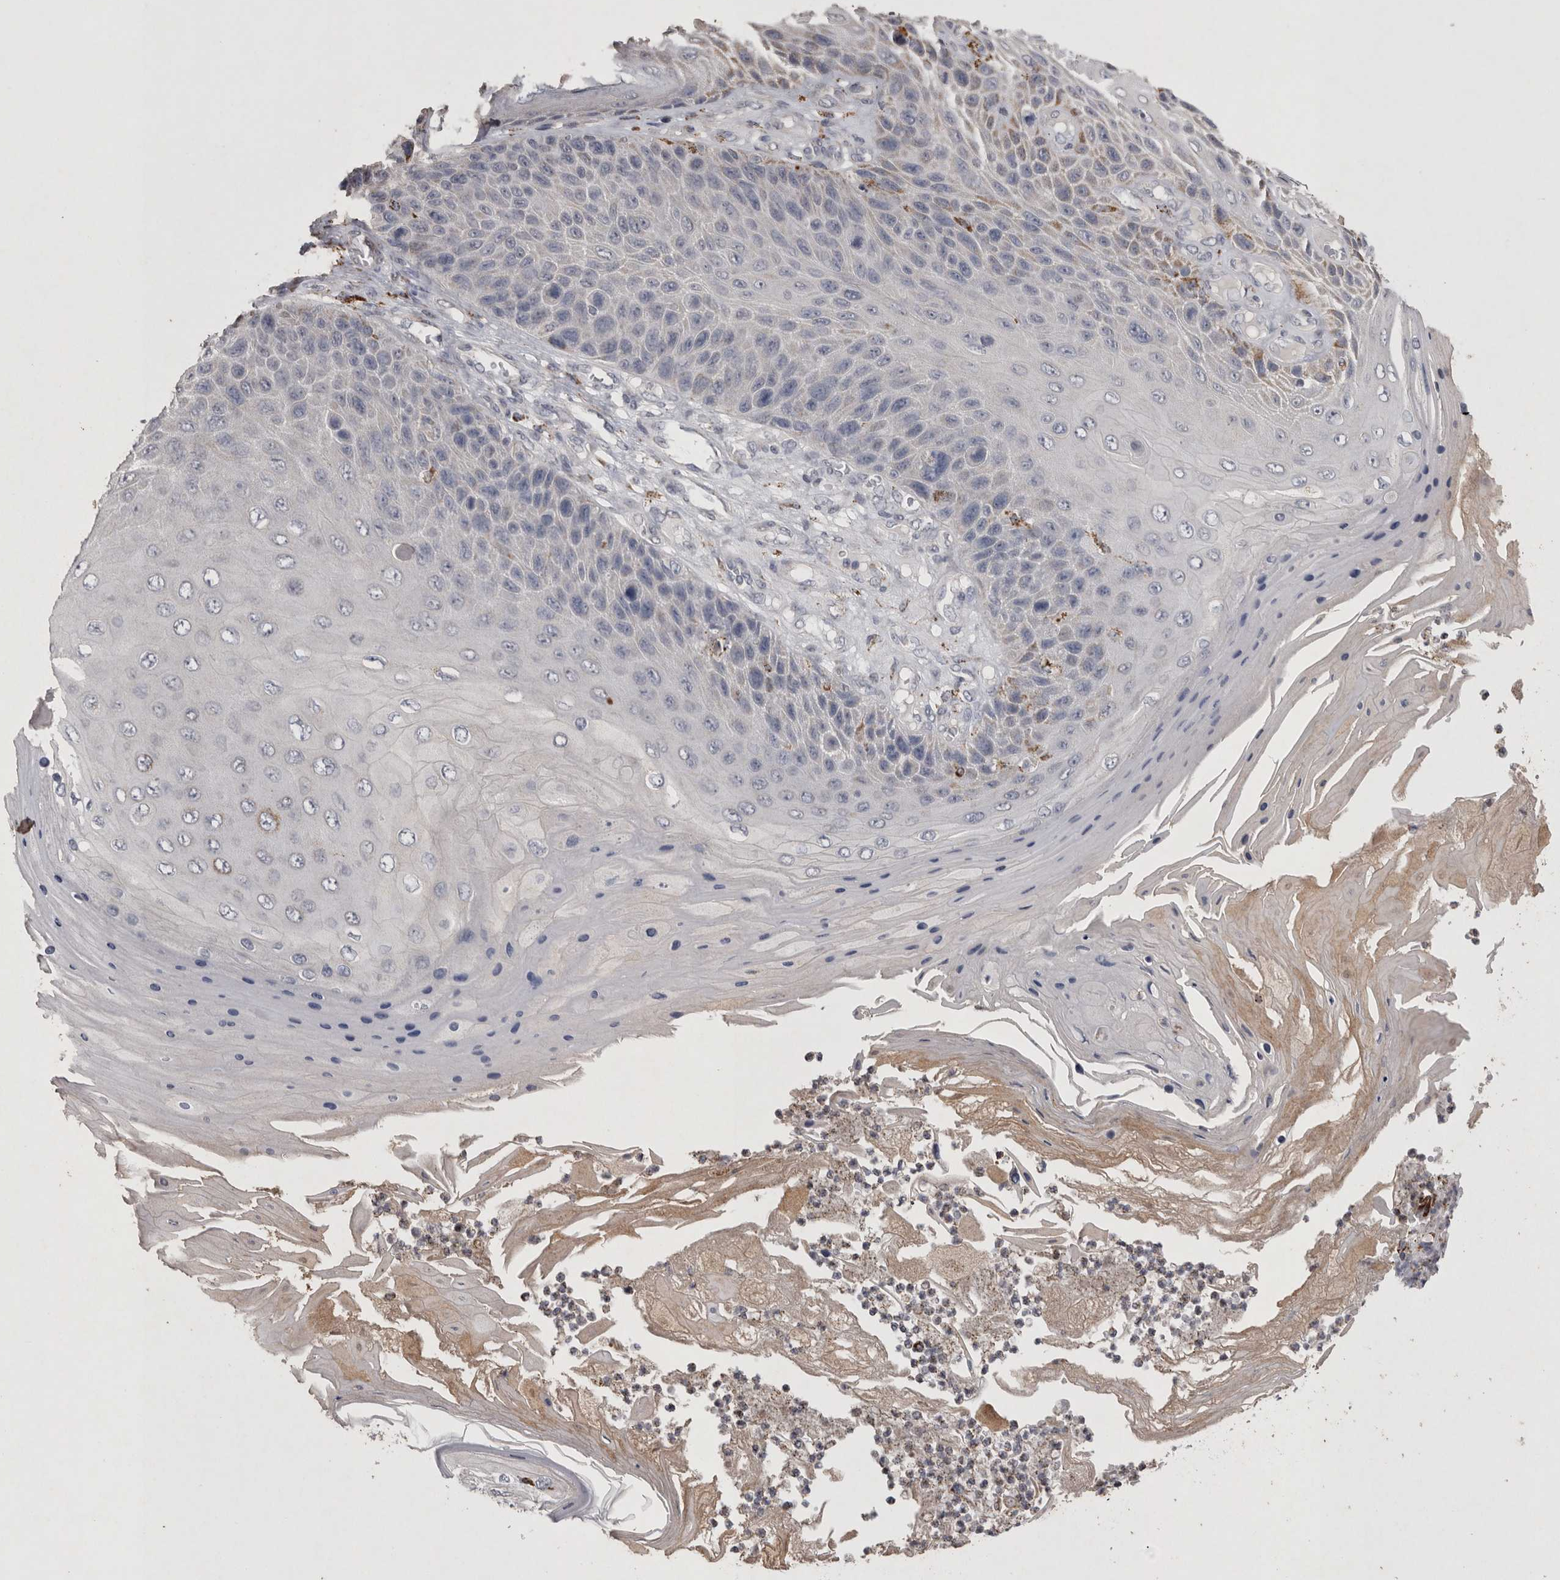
{"staining": {"intensity": "moderate", "quantity": "<25%", "location": "cytoplasmic/membranous"}, "tissue": "skin cancer", "cell_type": "Tumor cells", "image_type": "cancer", "snomed": [{"axis": "morphology", "description": "Squamous cell carcinoma, NOS"}, {"axis": "topography", "description": "Skin"}], "caption": "Squamous cell carcinoma (skin) was stained to show a protein in brown. There is low levels of moderate cytoplasmic/membranous positivity in about <25% of tumor cells.", "gene": "DKK3", "patient": {"sex": "female", "age": 88}}